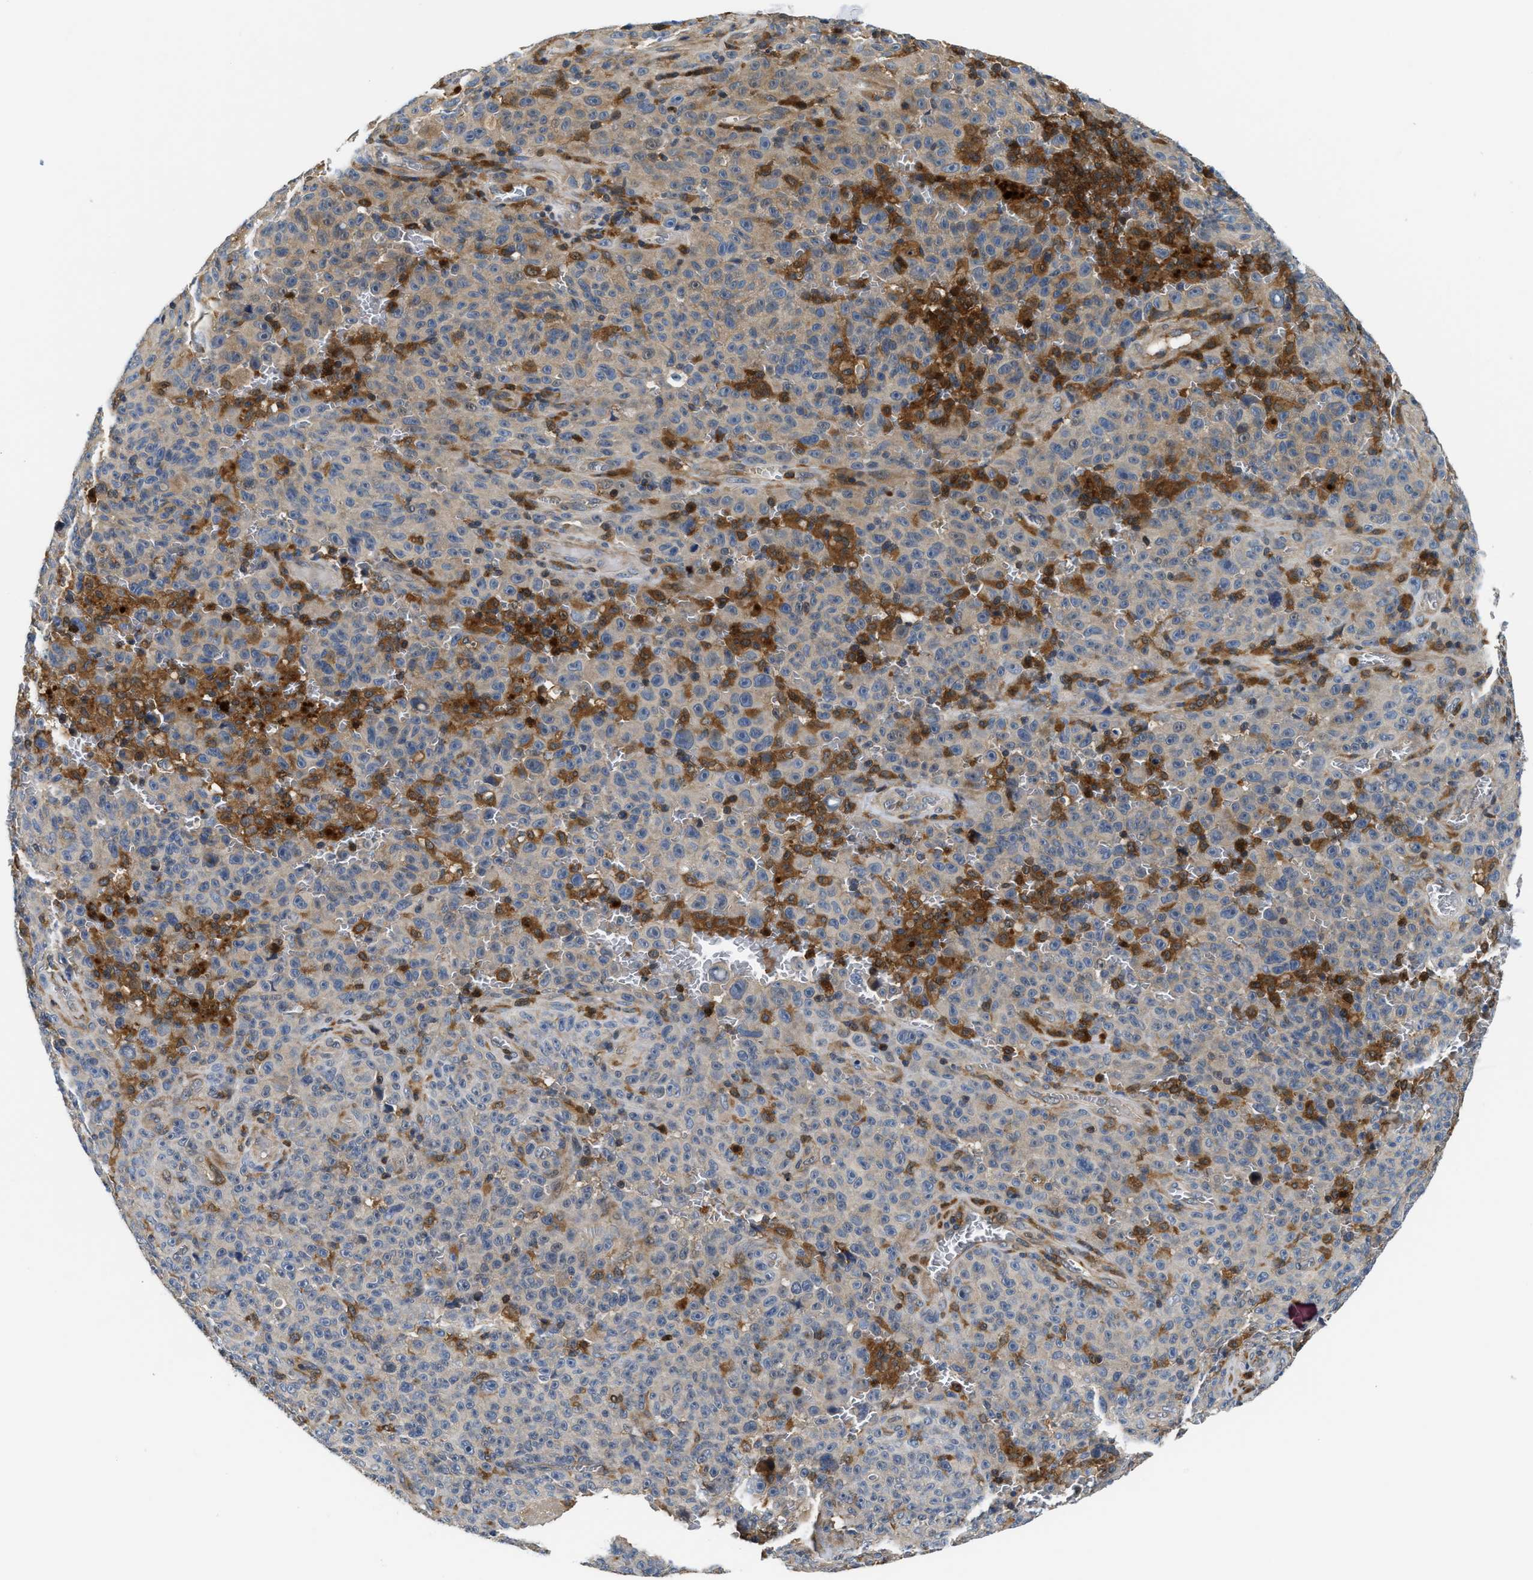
{"staining": {"intensity": "weak", "quantity": "<25%", "location": "cytoplasmic/membranous"}, "tissue": "melanoma", "cell_type": "Tumor cells", "image_type": "cancer", "snomed": [{"axis": "morphology", "description": "Malignant melanoma, NOS"}, {"axis": "topography", "description": "Skin"}], "caption": "A histopathology image of human melanoma is negative for staining in tumor cells.", "gene": "OSTF1", "patient": {"sex": "female", "age": 82}}